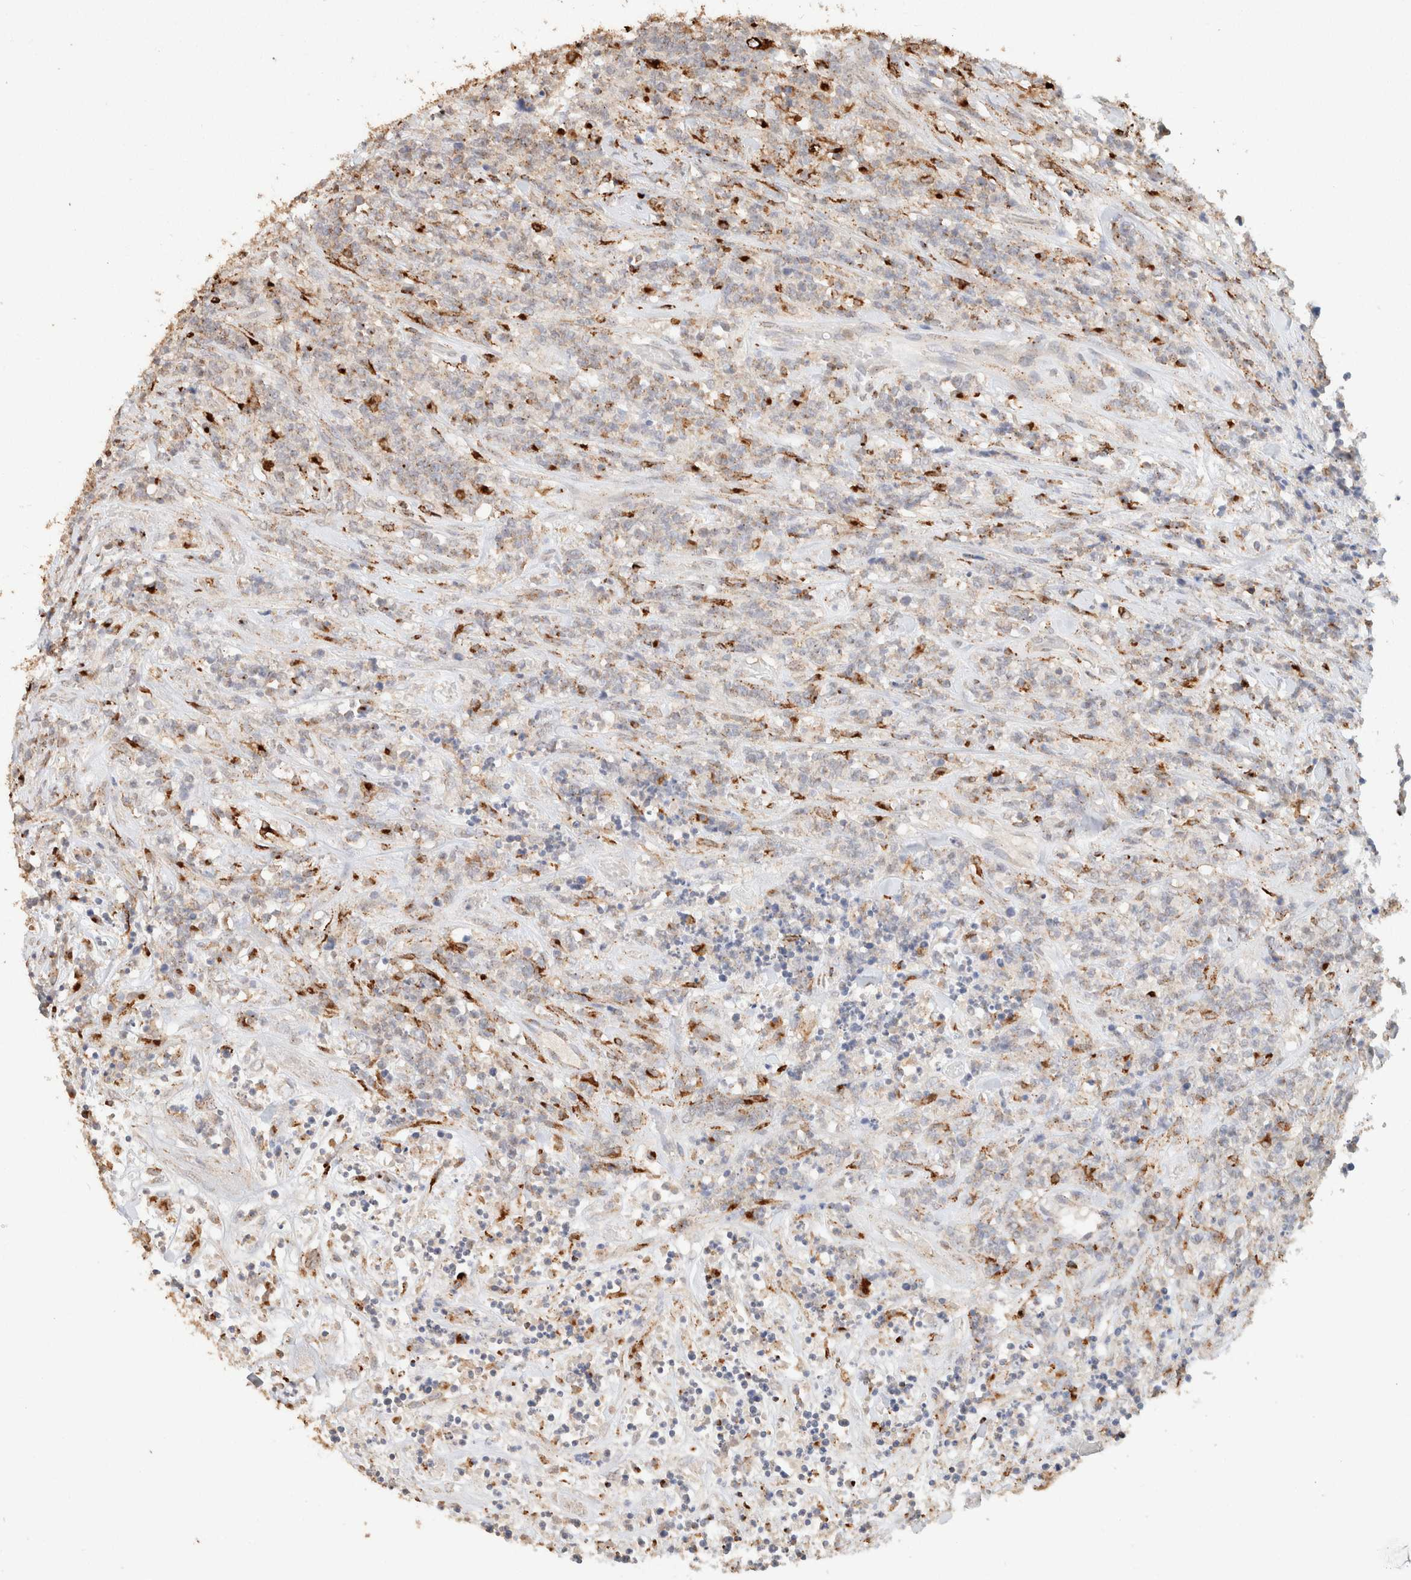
{"staining": {"intensity": "weak", "quantity": "<25%", "location": "cytoplasmic/membranous"}, "tissue": "lymphoma", "cell_type": "Tumor cells", "image_type": "cancer", "snomed": [{"axis": "morphology", "description": "Malignant lymphoma, non-Hodgkin's type, High grade"}, {"axis": "topography", "description": "Soft tissue"}], "caption": "DAB immunohistochemical staining of human malignant lymphoma, non-Hodgkin's type (high-grade) exhibits no significant staining in tumor cells.", "gene": "CTSC", "patient": {"sex": "male", "age": 18}}